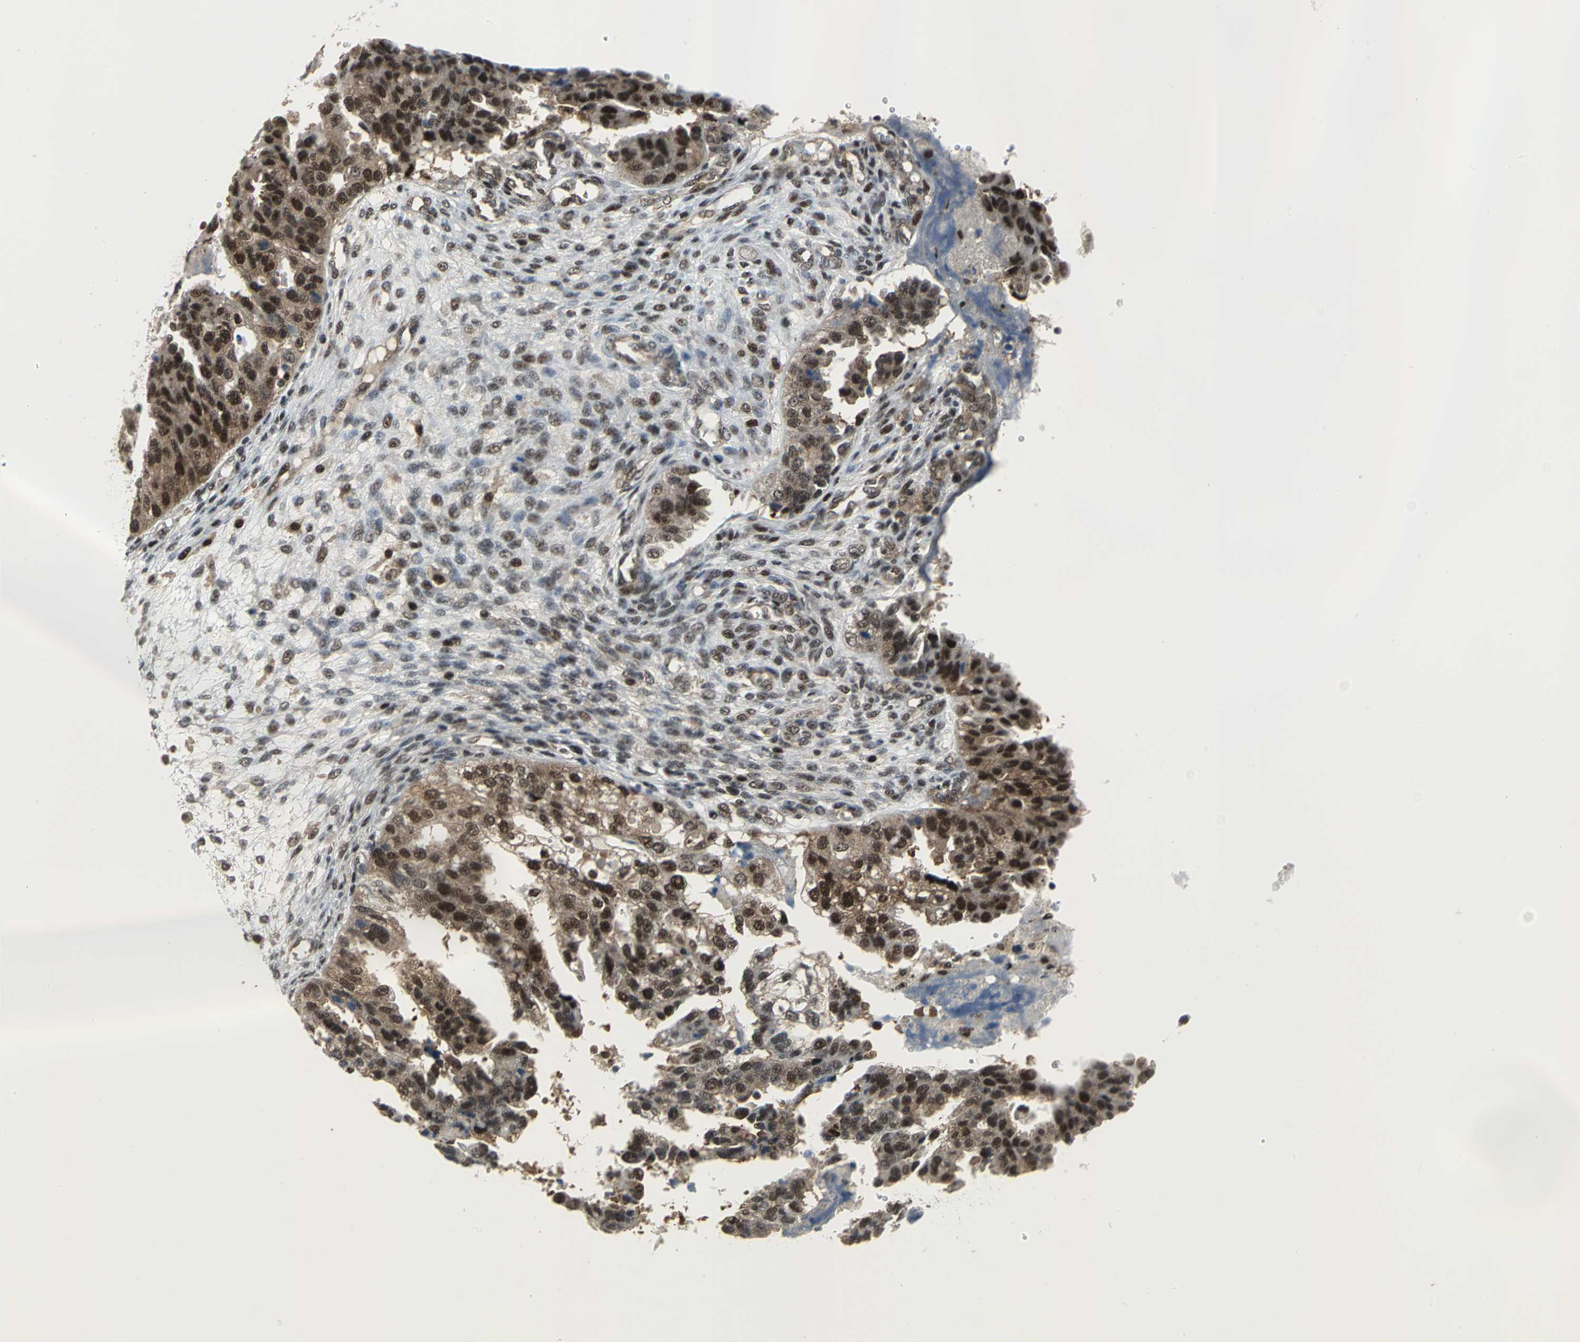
{"staining": {"intensity": "strong", "quantity": ">75%", "location": "nuclear"}, "tissue": "ovarian cancer", "cell_type": "Tumor cells", "image_type": "cancer", "snomed": [{"axis": "morphology", "description": "Cystadenocarcinoma, serous, NOS"}, {"axis": "topography", "description": "Ovary"}], "caption": "Protein expression analysis of human ovarian serous cystadenocarcinoma reveals strong nuclear expression in approximately >75% of tumor cells. The protein is shown in brown color, while the nuclei are stained blue.", "gene": "PSMA4", "patient": {"sex": "female", "age": 58}}